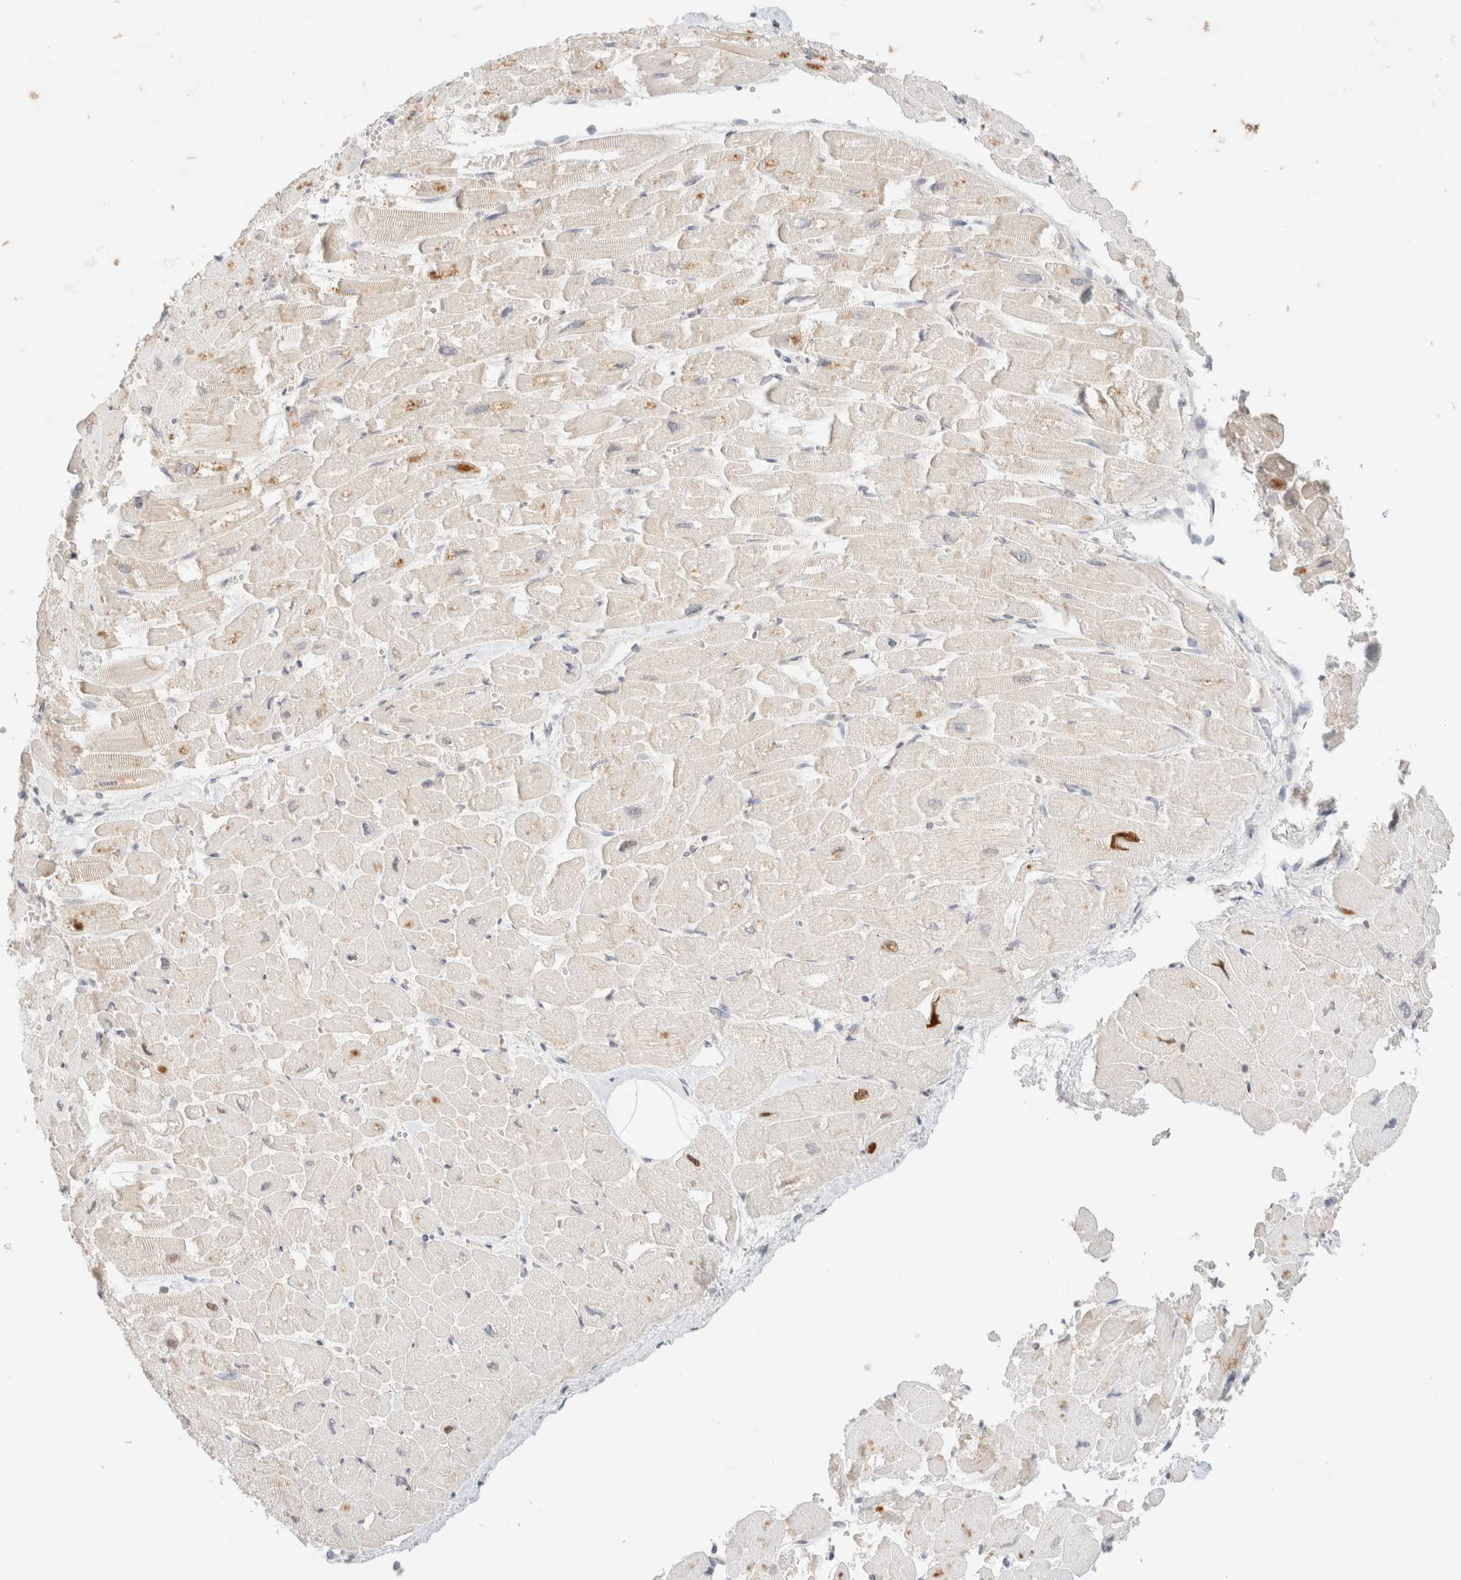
{"staining": {"intensity": "moderate", "quantity": "<25%", "location": "cytoplasmic/membranous"}, "tissue": "heart muscle", "cell_type": "Cardiomyocytes", "image_type": "normal", "snomed": [{"axis": "morphology", "description": "Normal tissue, NOS"}, {"axis": "topography", "description": "Heart"}], "caption": "Immunohistochemistry (DAB) staining of unremarkable human heart muscle displays moderate cytoplasmic/membranous protein expression in approximately <25% of cardiomyocytes.", "gene": "SNTB1", "patient": {"sex": "male", "age": 54}}